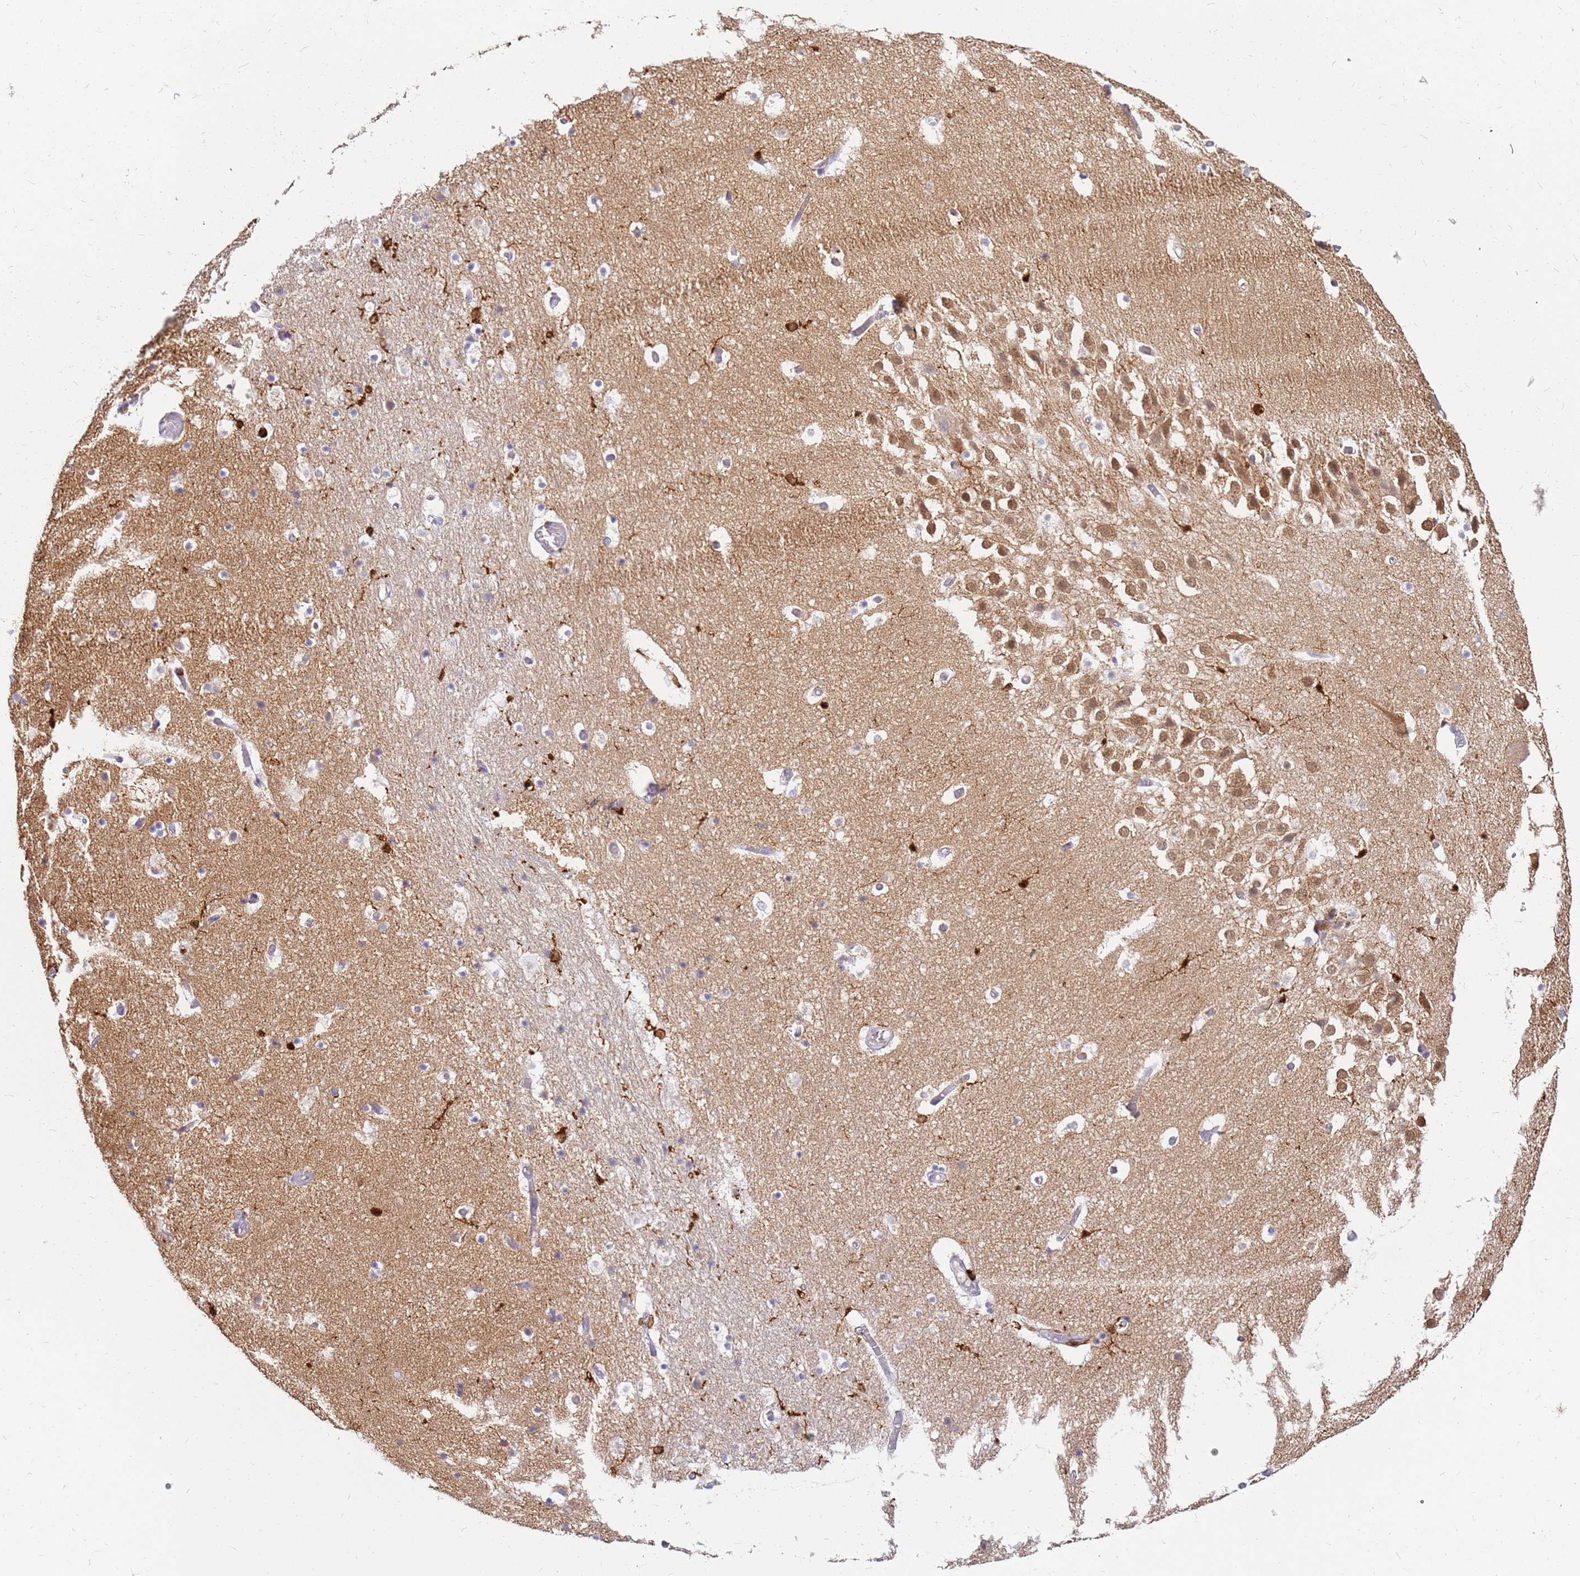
{"staining": {"intensity": "moderate", "quantity": "<25%", "location": "cytoplasmic/membranous,nuclear"}, "tissue": "hippocampus", "cell_type": "Glial cells", "image_type": "normal", "snomed": [{"axis": "morphology", "description": "Normal tissue, NOS"}, {"axis": "topography", "description": "Hippocampus"}], "caption": "Protein staining of unremarkable hippocampus shows moderate cytoplasmic/membranous,nuclear expression in about <25% of glial cells.", "gene": "CORO1A", "patient": {"sex": "female", "age": 52}}